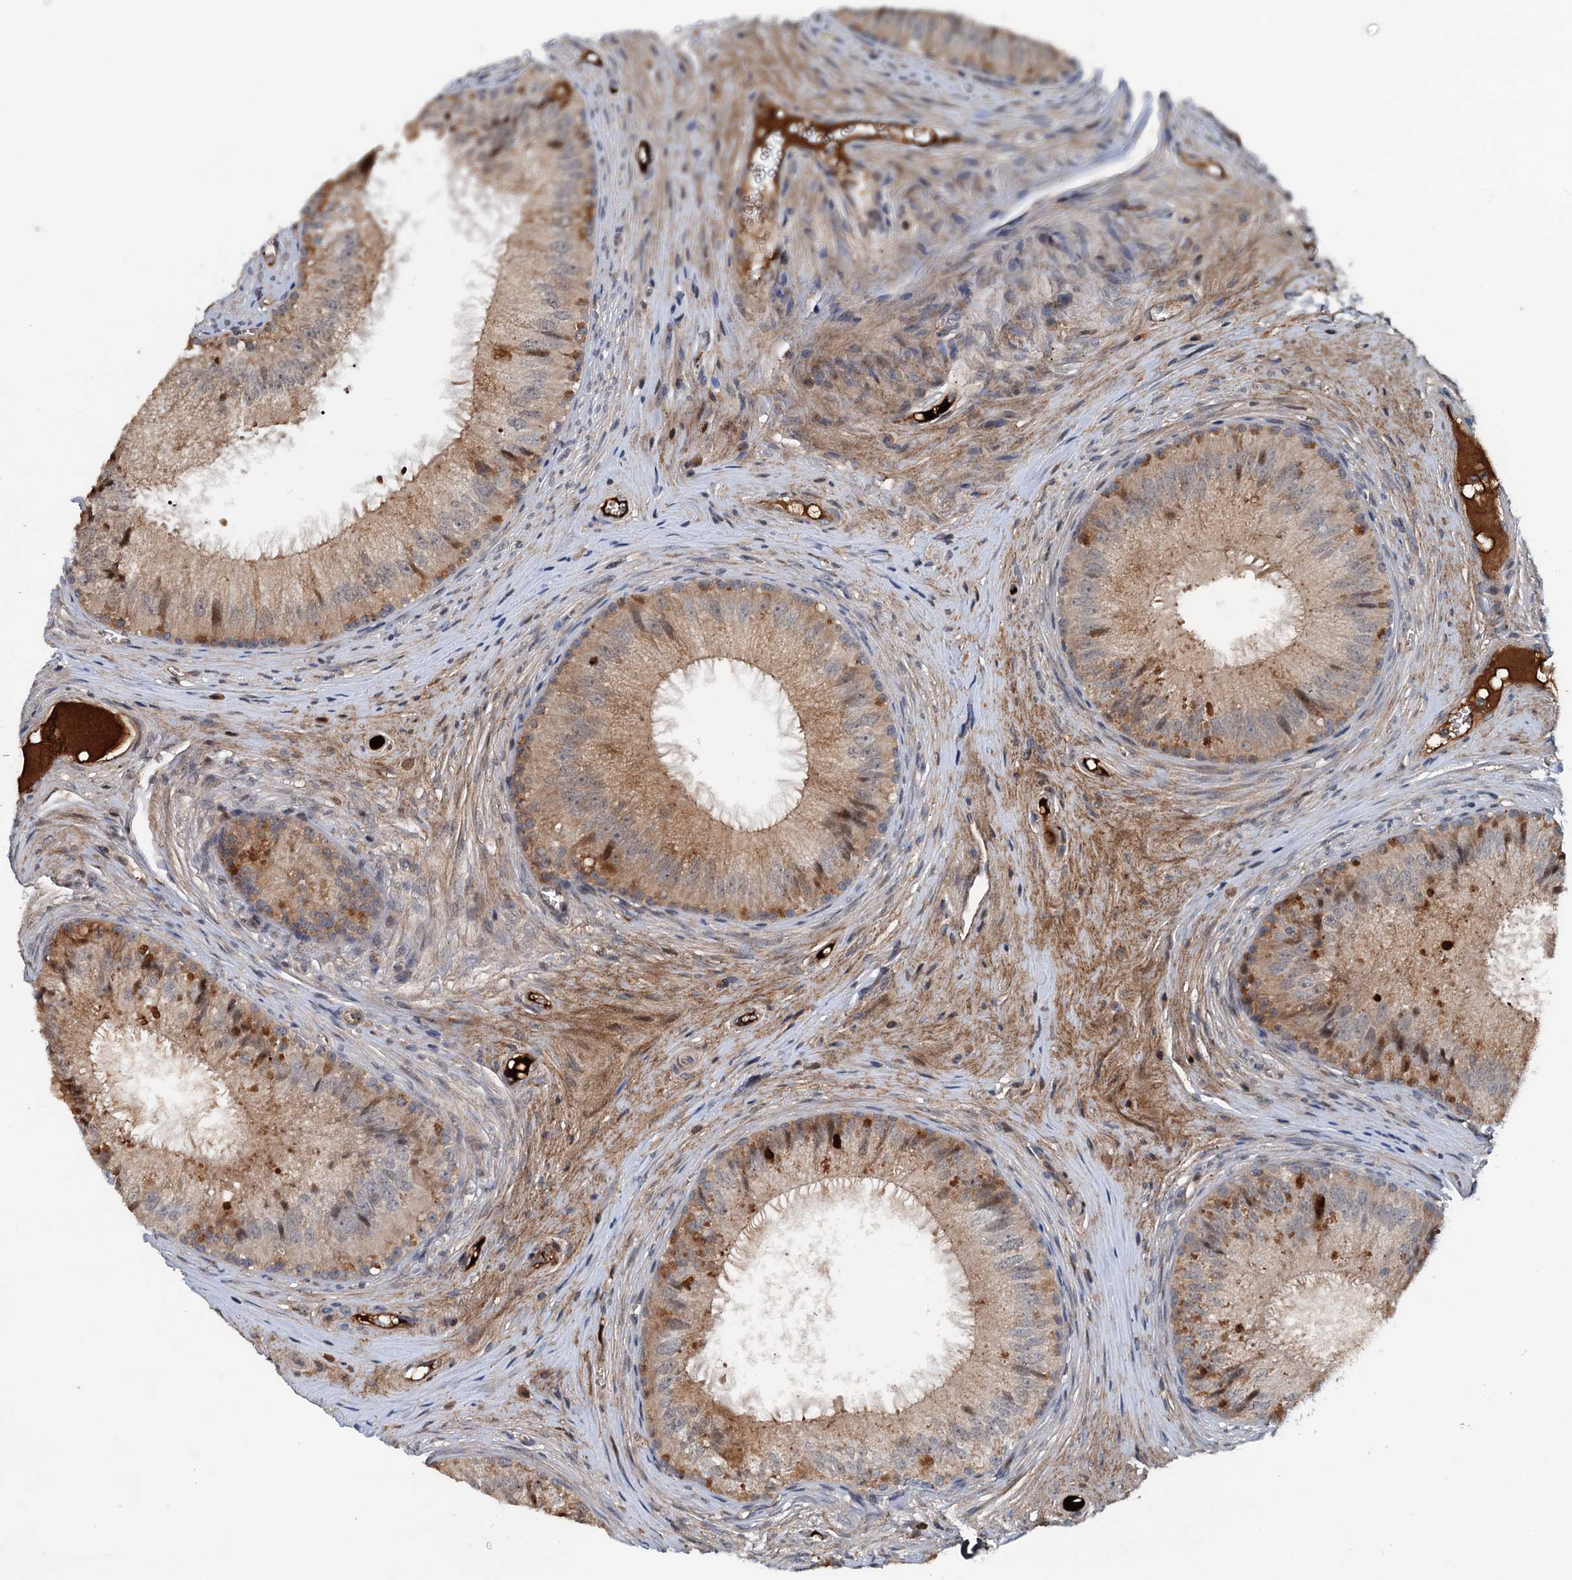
{"staining": {"intensity": "moderate", "quantity": ">75%", "location": "cytoplasmic/membranous"}, "tissue": "epididymis", "cell_type": "Glandular cells", "image_type": "normal", "snomed": [{"axis": "morphology", "description": "Normal tissue, NOS"}, {"axis": "topography", "description": "Epididymis"}], "caption": "Protein expression analysis of normal epididymis reveals moderate cytoplasmic/membranous positivity in about >75% of glandular cells.", "gene": "TEDC1", "patient": {"sex": "male", "age": 46}}